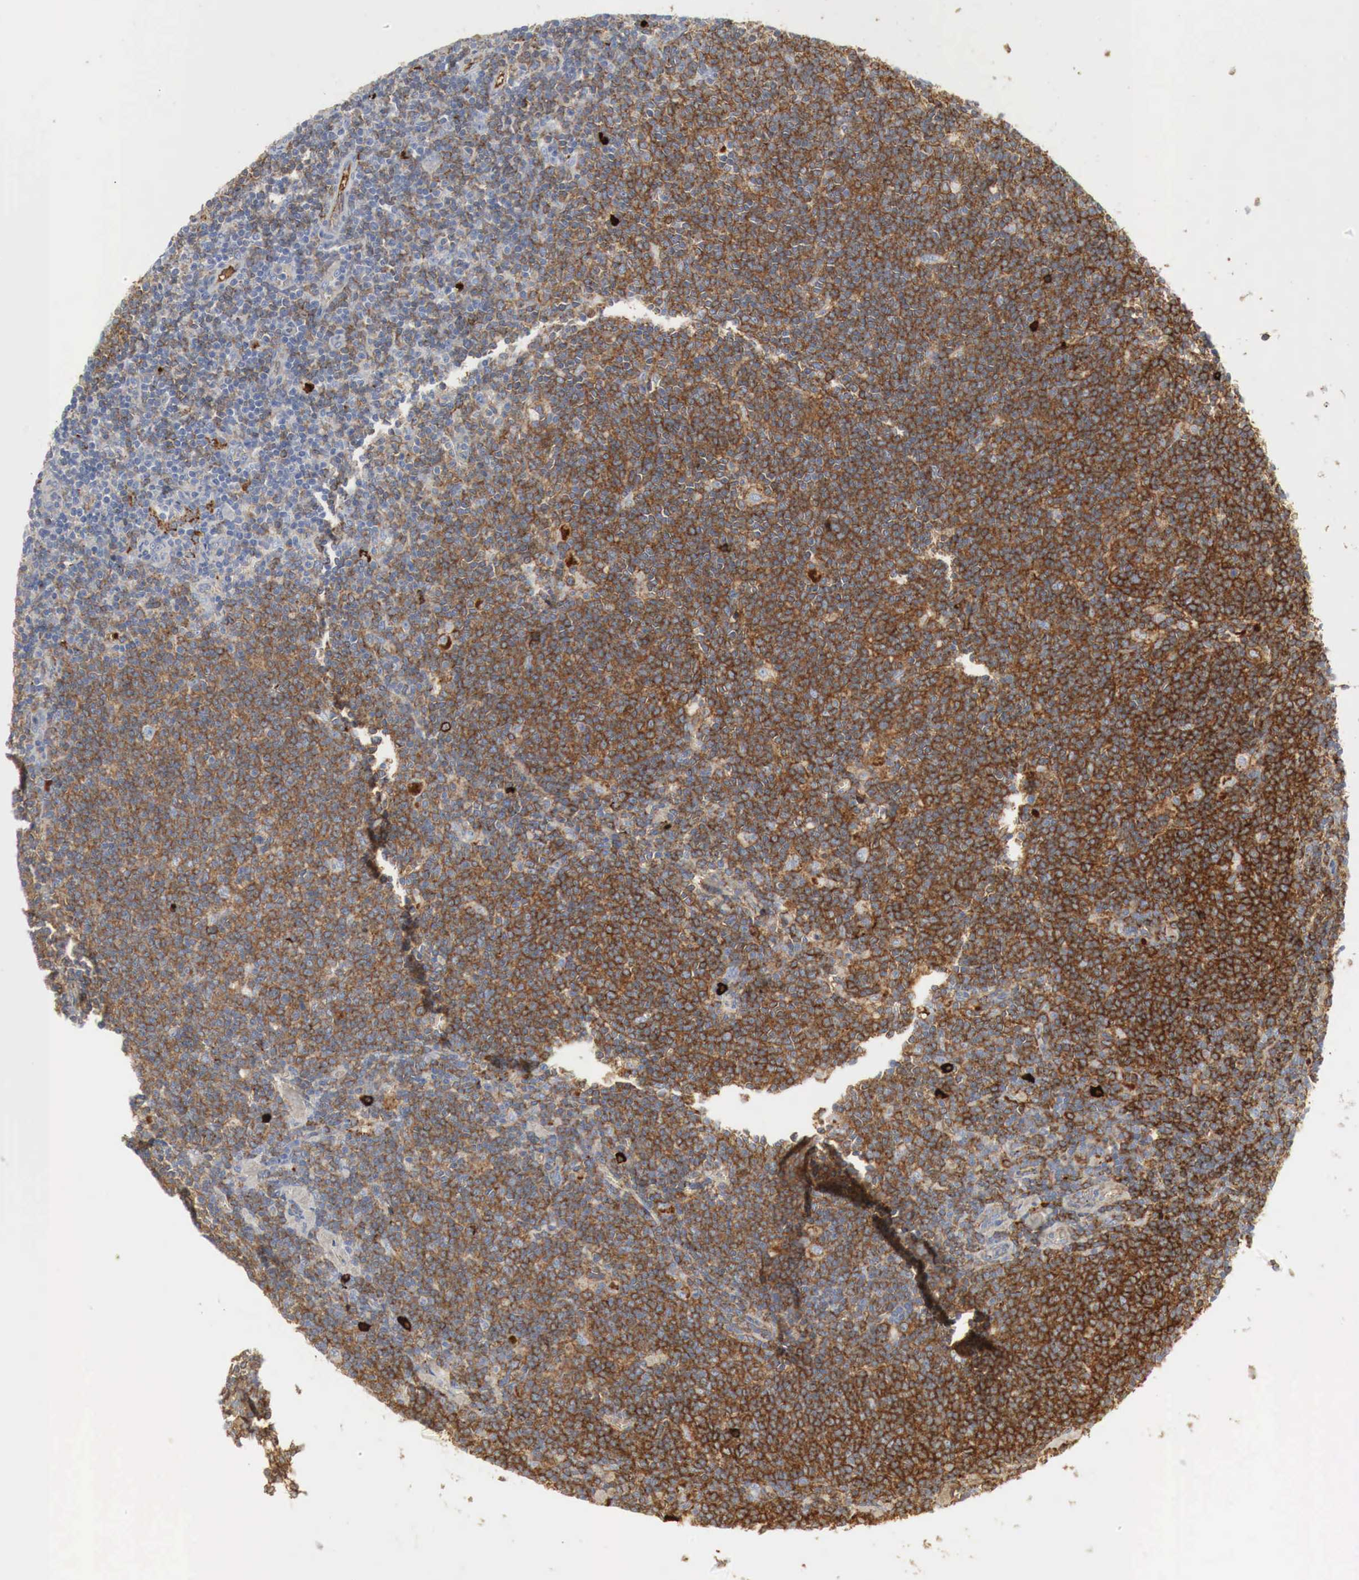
{"staining": {"intensity": "strong", "quantity": ">75%", "location": "cytoplasmic/membranous"}, "tissue": "lymphoma", "cell_type": "Tumor cells", "image_type": "cancer", "snomed": [{"axis": "morphology", "description": "Malignant lymphoma, non-Hodgkin's type, Low grade"}, {"axis": "topography", "description": "Lymph node"}], "caption": "Strong cytoplasmic/membranous staining for a protein is appreciated in about >75% of tumor cells of lymphoma using immunohistochemistry.", "gene": "IGLC3", "patient": {"sex": "male", "age": 65}}